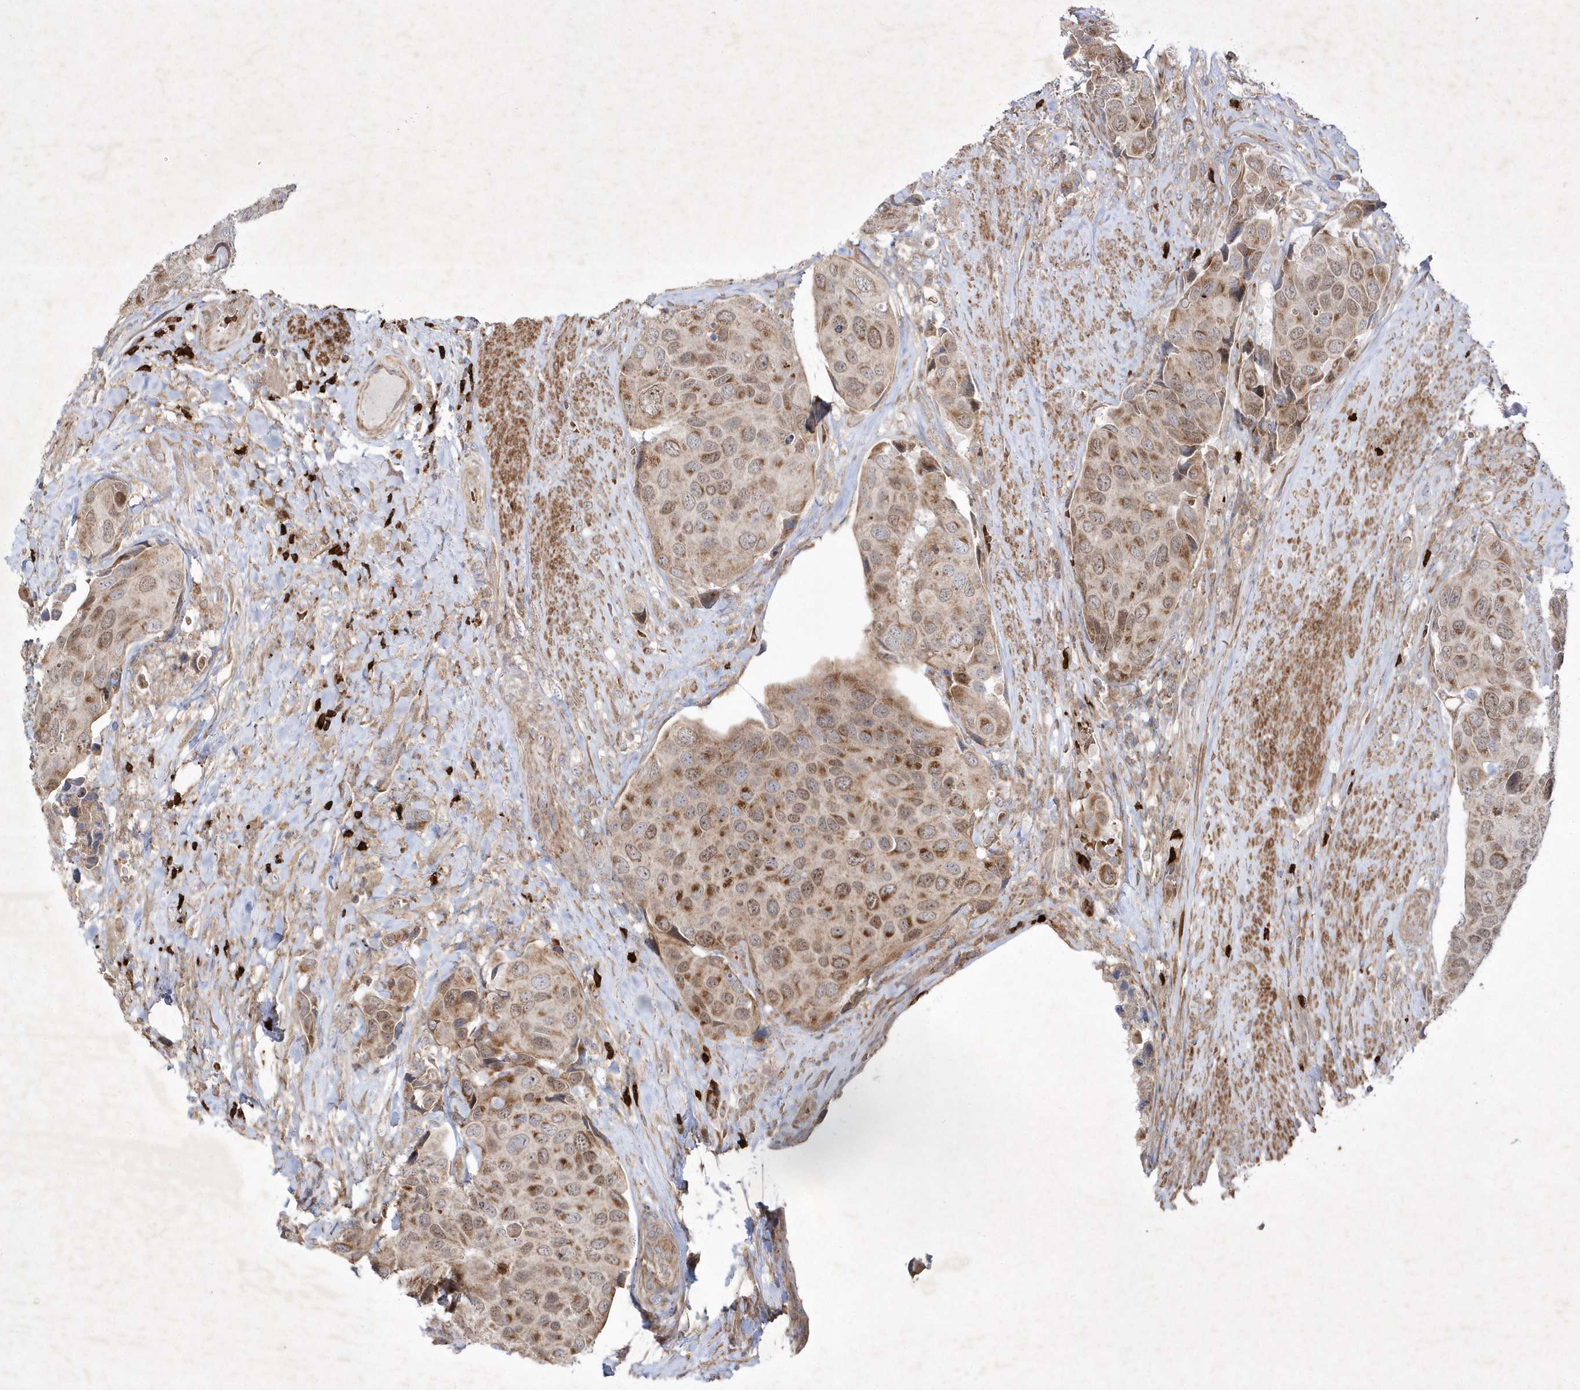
{"staining": {"intensity": "moderate", "quantity": ">75%", "location": "cytoplasmic/membranous,nuclear"}, "tissue": "urothelial cancer", "cell_type": "Tumor cells", "image_type": "cancer", "snomed": [{"axis": "morphology", "description": "Urothelial carcinoma, High grade"}, {"axis": "topography", "description": "Urinary bladder"}], "caption": "Immunohistochemistry (DAB (3,3'-diaminobenzidine)) staining of human high-grade urothelial carcinoma exhibits moderate cytoplasmic/membranous and nuclear protein expression in about >75% of tumor cells.", "gene": "OPA1", "patient": {"sex": "male", "age": 74}}